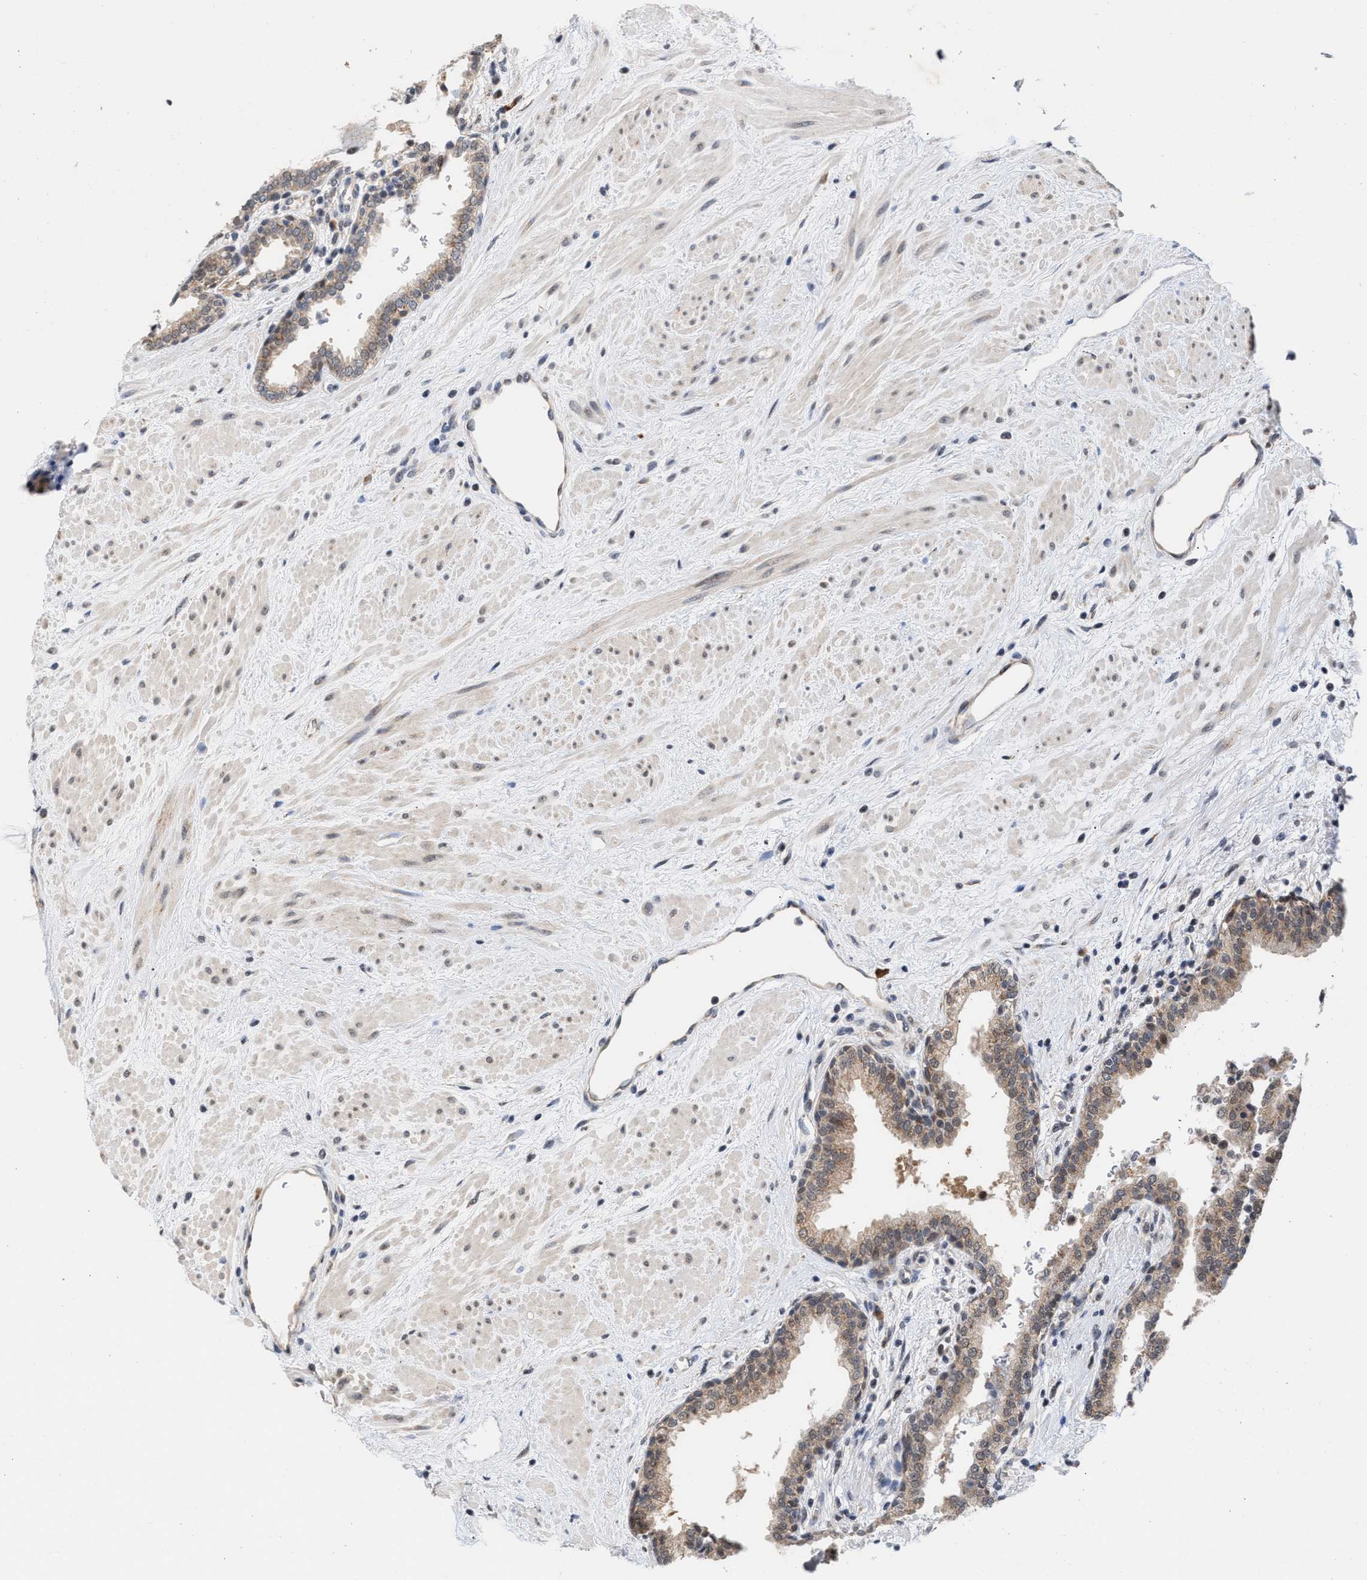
{"staining": {"intensity": "weak", "quantity": ">75%", "location": "cytoplasmic/membranous"}, "tissue": "prostate", "cell_type": "Glandular cells", "image_type": "normal", "snomed": [{"axis": "morphology", "description": "Normal tissue, NOS"}, {"axis": "topography", "description": "Prostate"}], "caption": "High-magnification brightfield microscopy of benign prostate stained with DAB (brown) and counterstained with hematoxylin (blue). glandular cells exhibit weak cytoplasmic/membranous positivity is present in approximately>75% of cells.", "gene": "MKNK2", "patient": {"sex": "male", "age": 51}}